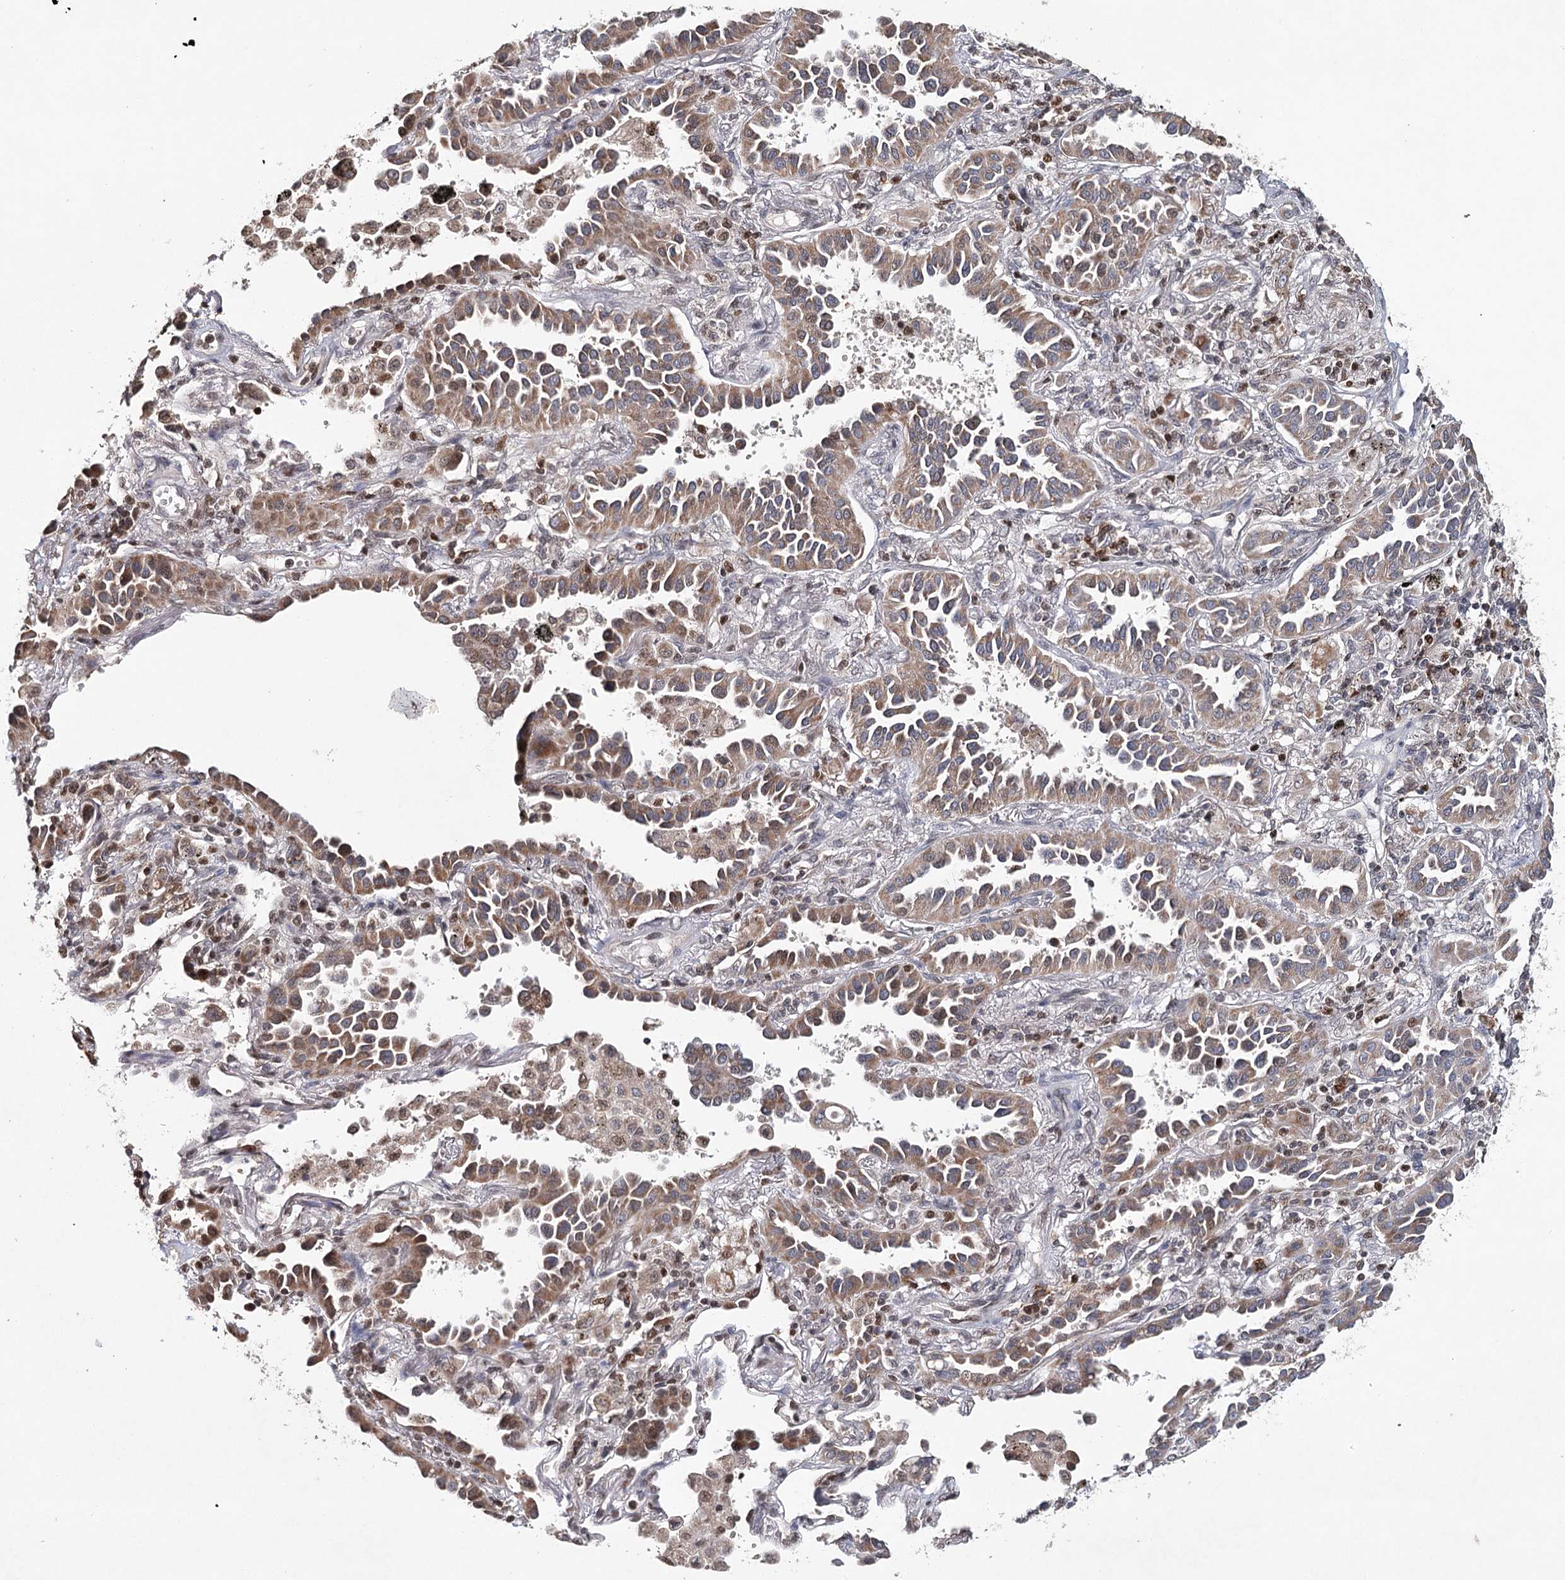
{"staining": {"intensity": "moderate", "quantity": ">75%", "location": "cytoplasmic/membranous"}, "tissue": "lung cancer", "cell_type": "Tumor cells", "image_type": "cancer", "snomed": [{"axis": "morphology", "description": "Normal tissue, NOS"}, {"axis": "morphology", "description": "Adenocarcinoma, NOS"}, {"axis": "topography", "description": "Lung"}], "caption": "Immunohistochemical staining of human lung adenocarcinoma exhibits medium levels of moderate cytoplasmic/membranous positivity in approximately >75% of tumor cells.", "gene": "ICOS", "patient": {"sex": "male", "age": 59}}